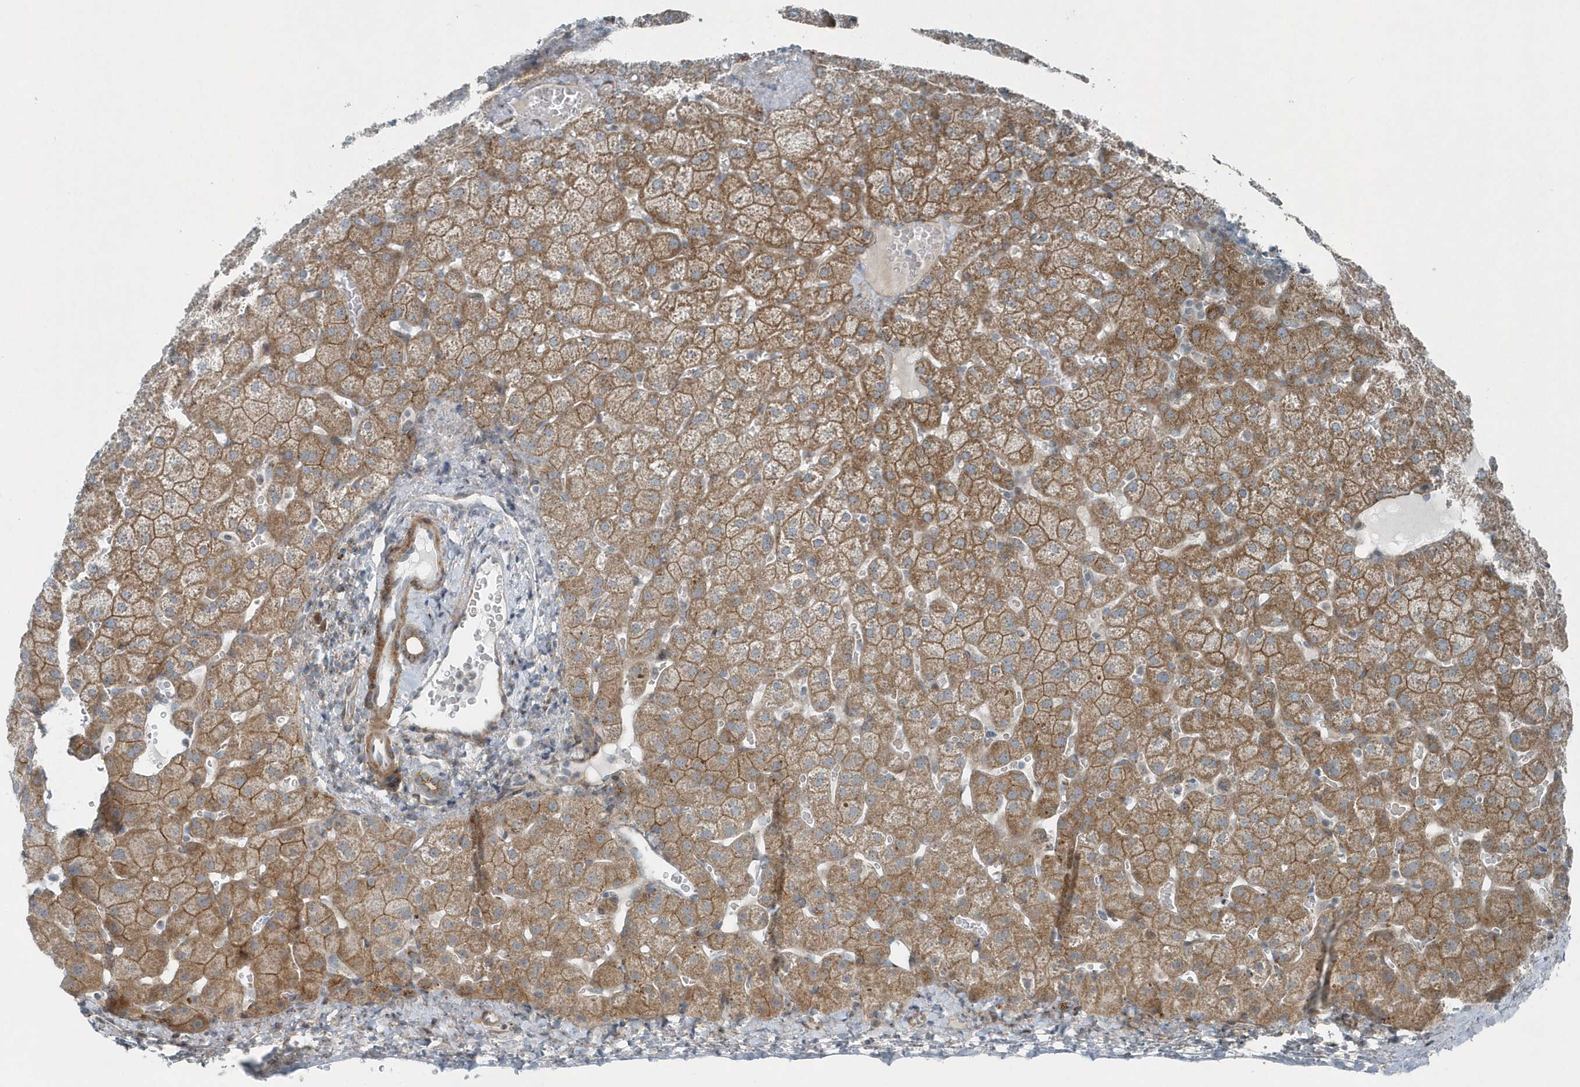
{"staining": {"intensity": "moderate", "quantity": ">75%", "location": "cytoplasmic/membranous"}, "tissue": "liver", "cell_type": "Cholangiocytes", "image_type": "normal", "snomed": [{"axis": "morphology", "description": "Normal tissue, NOS"}, {"axis": "topography", "description": "Liver"}], "caption": "Immunohistochemical staining of unremarkable human liver reveals >75% levels of moderate cytoplasmic/membranous protein staining in approximately >75% of cholangiocytes.", "gene": "GCC2", "patient": {"sex": "female", "age": 32}}